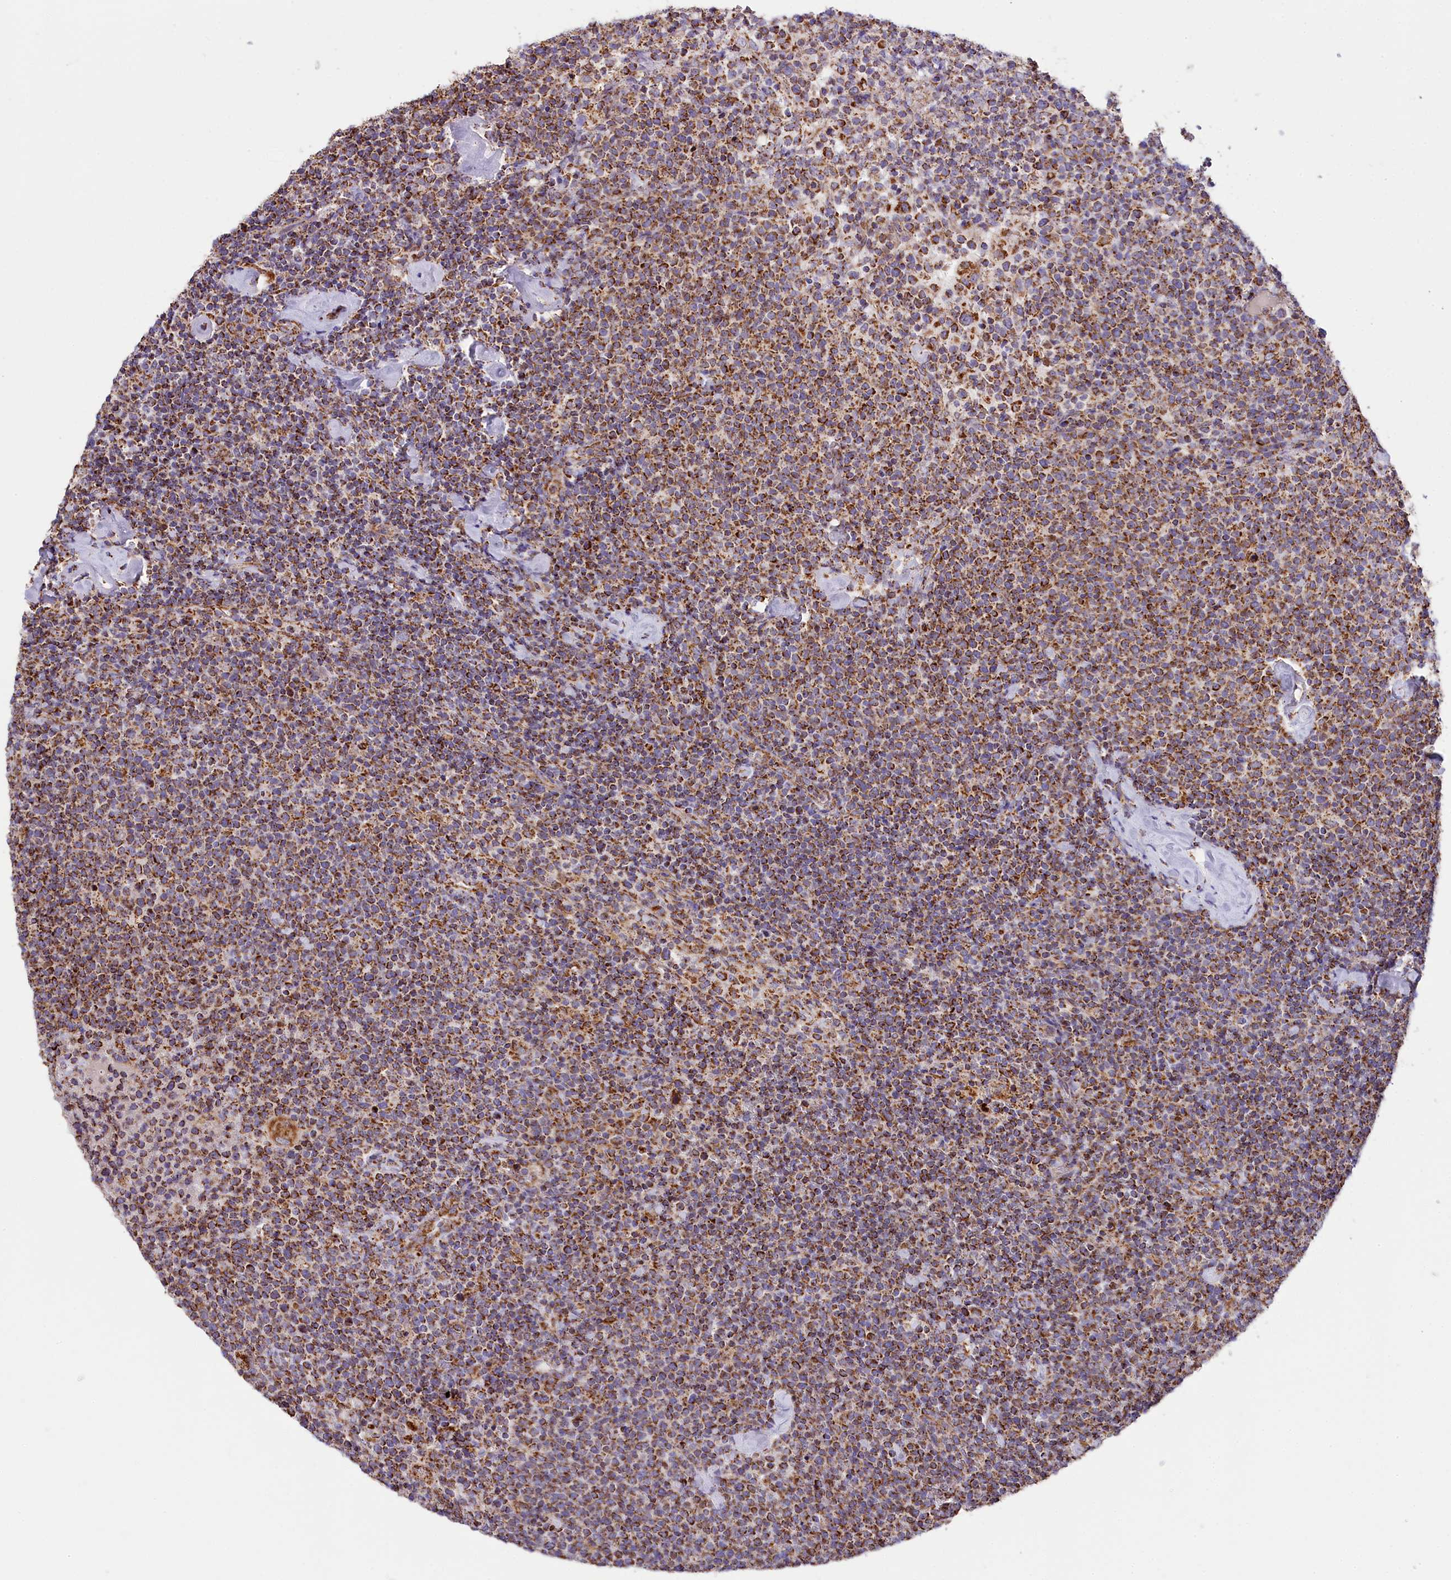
{"staining": {"intensity": "moderate", "quantity": ">75%", "location": "cytoplasmic/membranous"}, "tissue": "lymphoma", "cell_type": "Tumor cells", "image_type": "cancer", "snomed": [{"axis": "morphology", "description": "Malignant lymphoma, non-Hodgkin's type, High grade"}, {"axis": "topography", "description": "Lymph node"}], "caption": "Immunohistochemical staining of high-grade malignant lymphoma, non-Hodgkin's type reveals medium levels of moderate cytoplasmic/membranous positivity in approximately >75% of tumor cells. The staining was performed using DAB (3,3'-diaminobenzidine), with brown indicating positive protein expression. Nuclei are stained blue with hematoxylin.", "gene": "NDUFA8", "patient": {"sex": "male", "age": 61}}